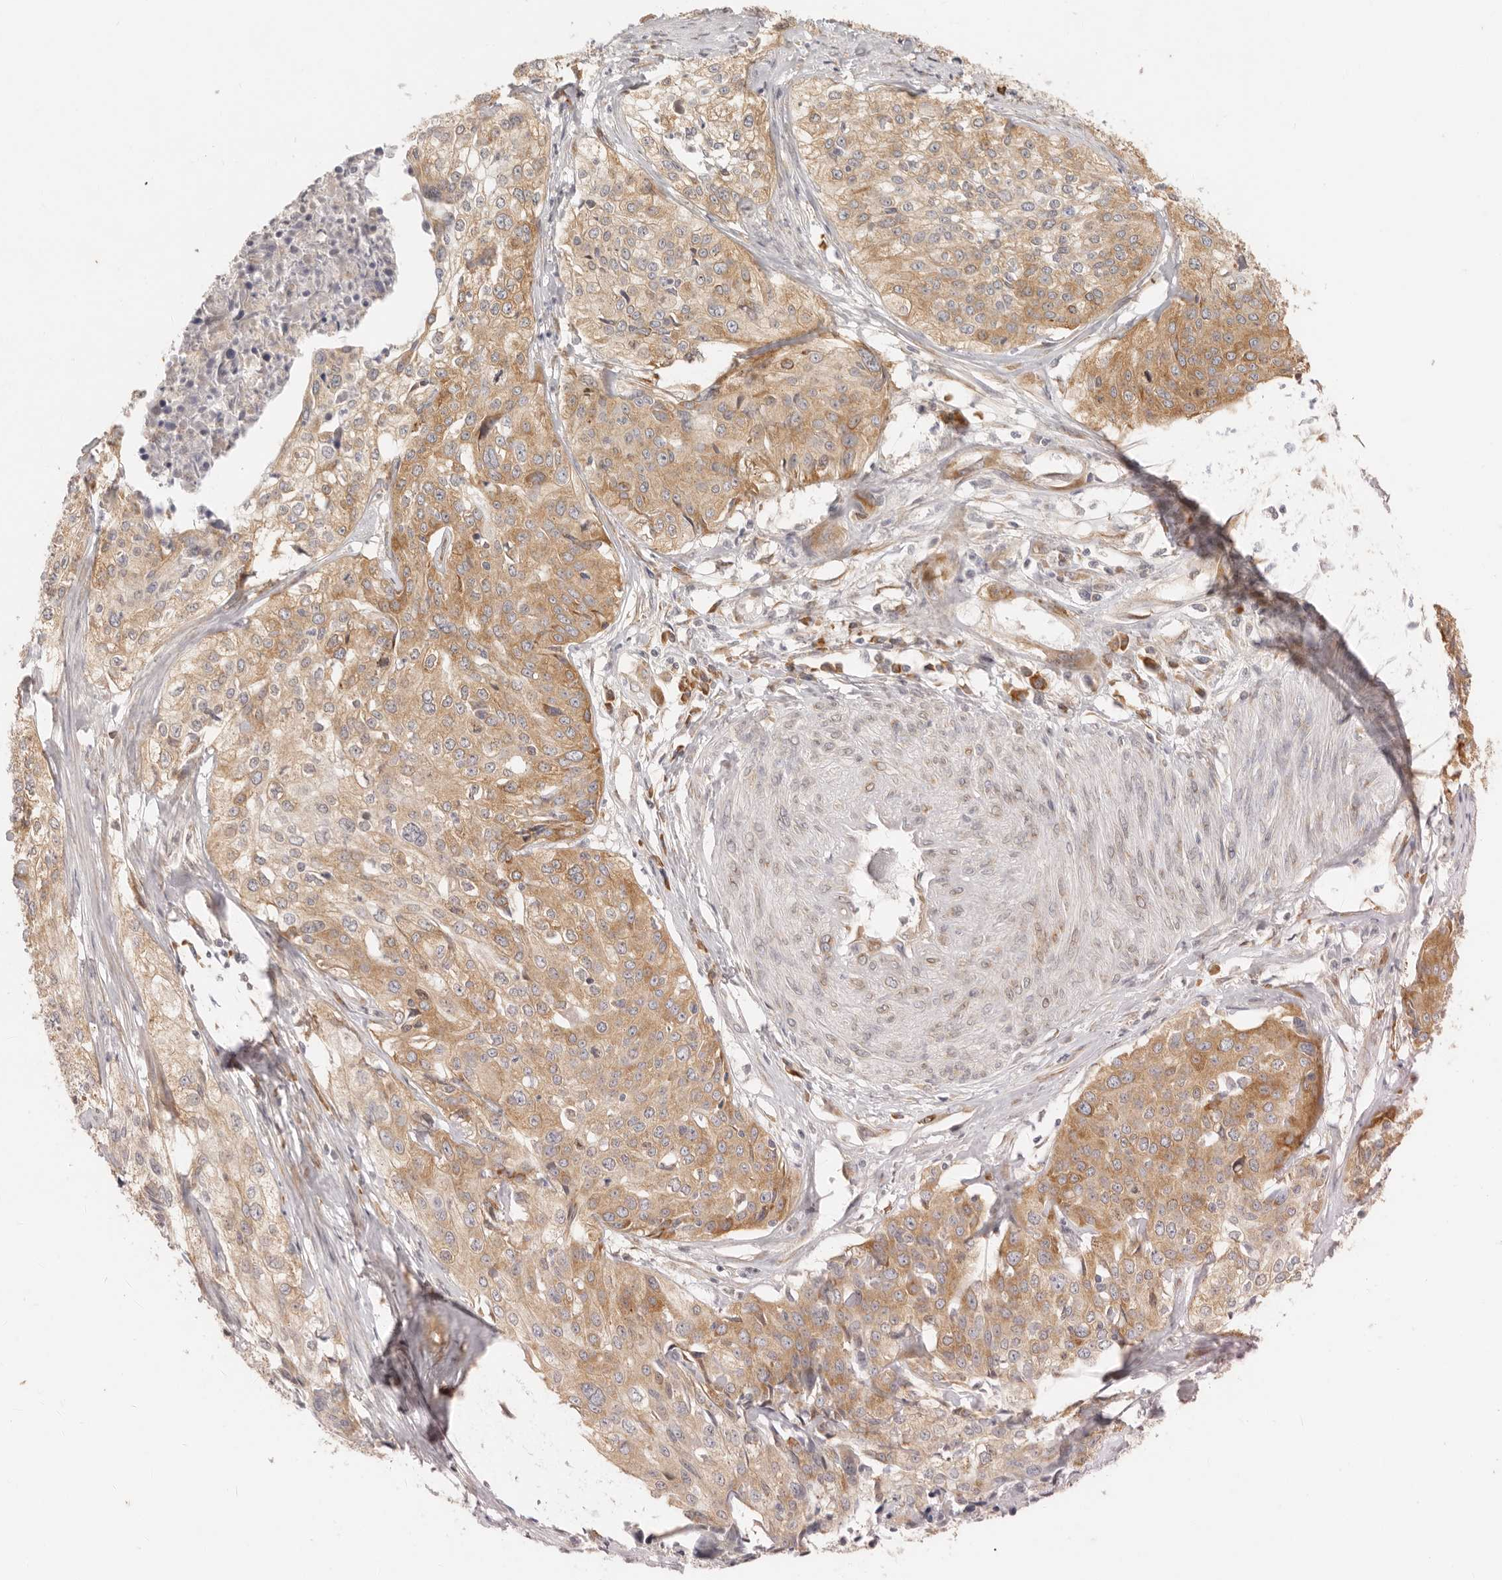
{"staining": {"intensity": "moderate", "quantity": ">75%", "location": "cytoplasmic/membranous"}, "tissue": "cervical cancer", "cell_type": "Tumor cells", "image_type": "cancer", "snomed": [{"axis": "morphology", "description": "Squamous cell carcinoma, NOS"}, {"axis": "topography", "description": "Cervix"}], "caption": "The immunohistochemical stain highlights moderate cytoplasmic/membranous expression in tumor cells of squamous cell carcinoma (cervical) tissue. The protein of interest is stained brown, and the nuclei are stained in blue (DAB IHC with brightfield microscopy, high magnification).", "gene": "PABPC4", "patient": {"sex": "female", "age": 31}}